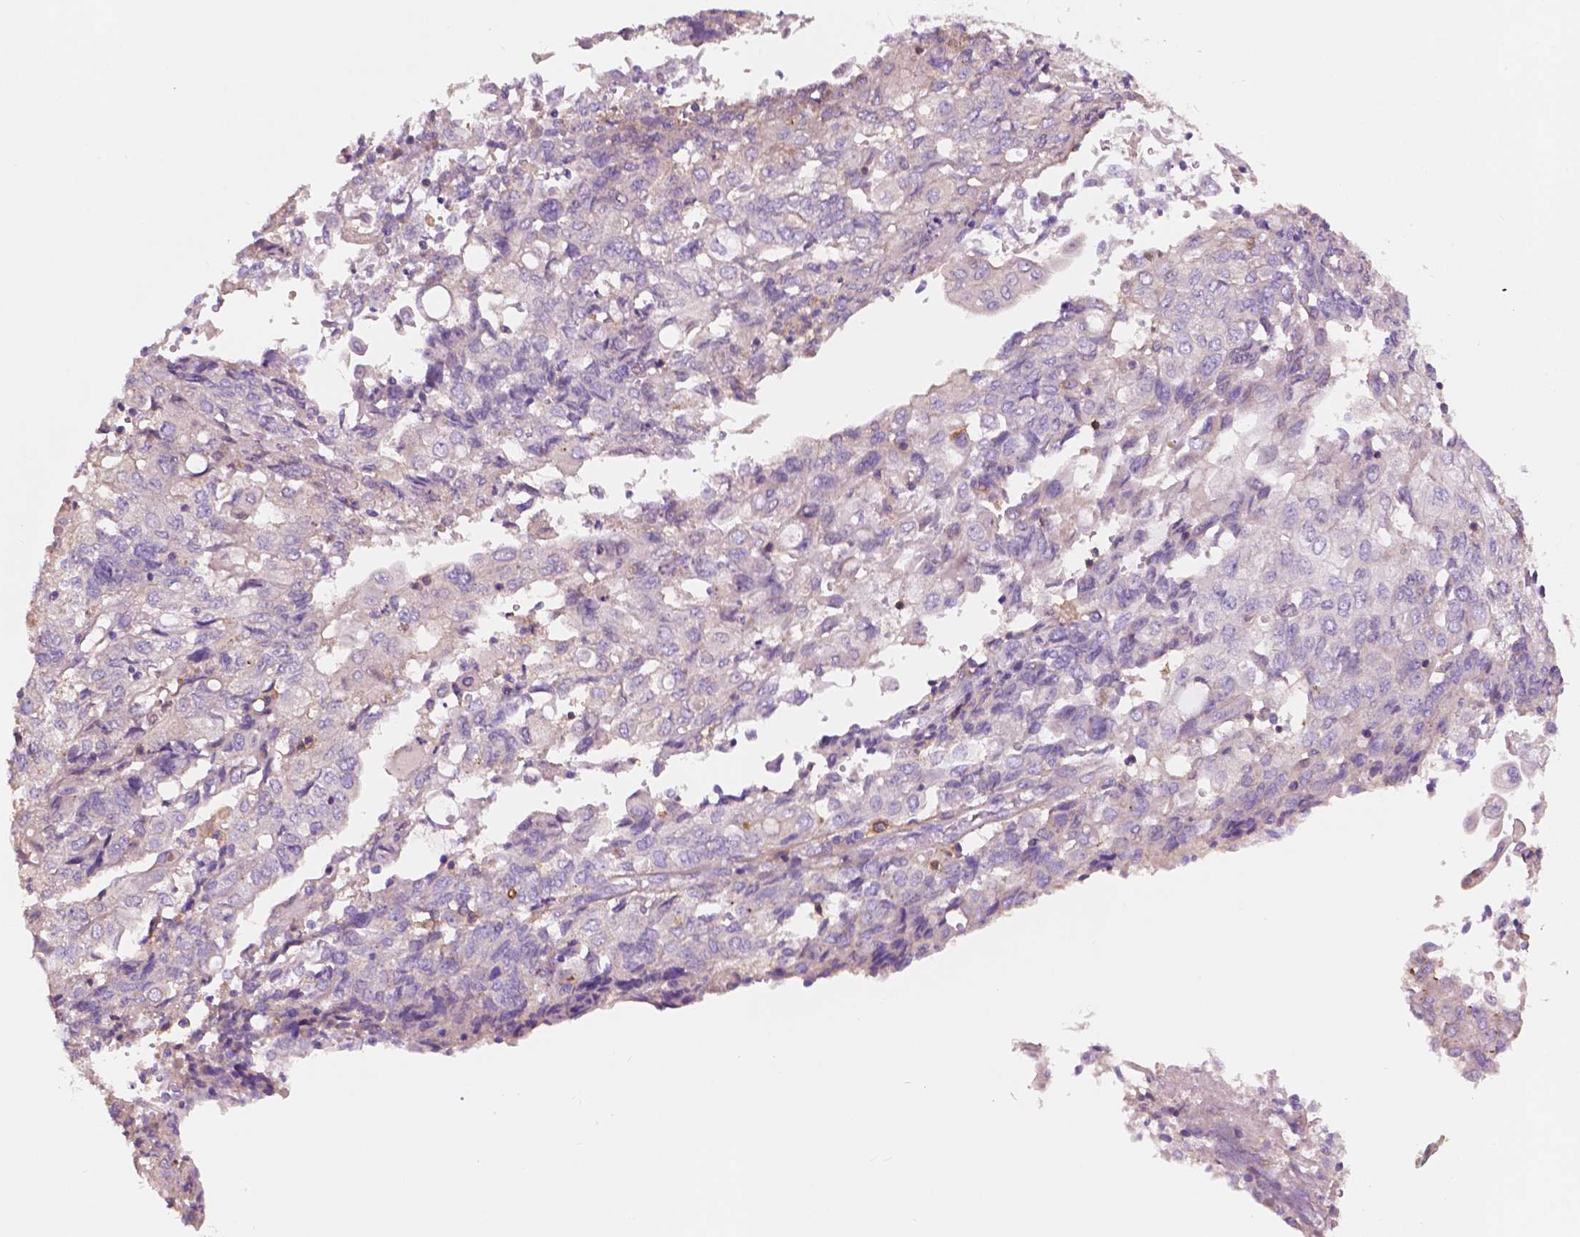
{"staining": {"intensity": "negative", "quantity": "none", "location": "none"}, "tissue": "endometrial cancer", "cell_type": "Tumor cells", "image_type": "cancer", "snomed": [{"axis": "morphology", "description": "Adenocarcinoma, NOS"}, {"axis": "topography", "description": "Endometrium"}], "caption": "IHC photomicrograph of endometrial cancer stained for a protein (brown), which shows no staining in tumor cells.", "gene": "SEMA4A", "patient": {"sex": "female", "age": 54}}